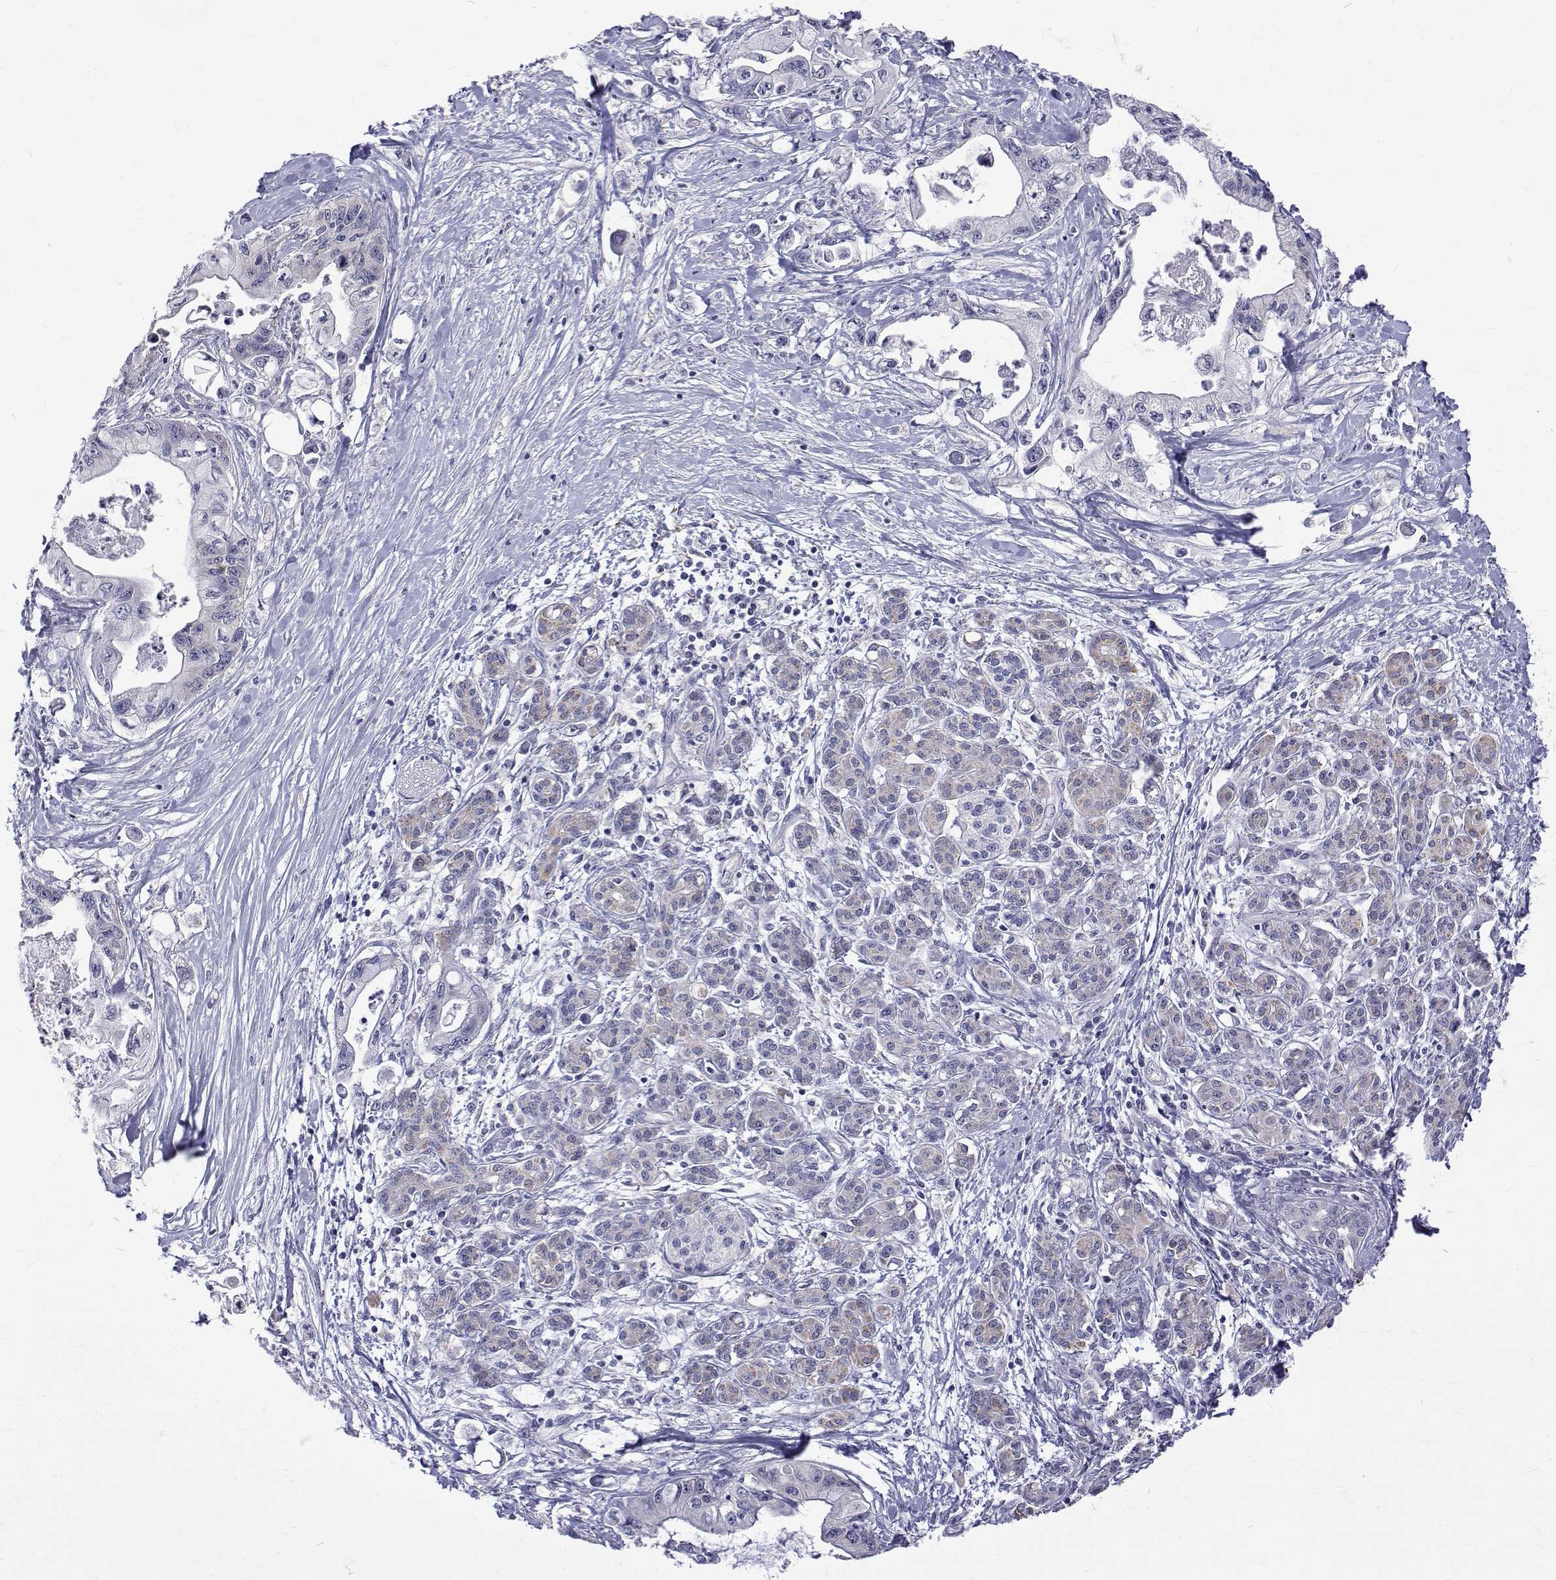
{"staining": {"intensity": "negative", "quantity": "none", "location": "none"}, "tissue": "pancreatic cancer", "cell_type": "Tumor cells", "image_type": "cancer", "snomed": [{"axis": "morphology", "description": "Adenocarcinoma, NOS"}, {"axis": "topography", "description": "Pancreas"}], "caption": "Tumor cells show no significant positivity in pancreatic cancer. The staining is performed using DAB brown chromogen with nuclei counter-stained in using hematoxylin.", "gene": "PADI1", "patient": {"sex": "male", "age": 61}}